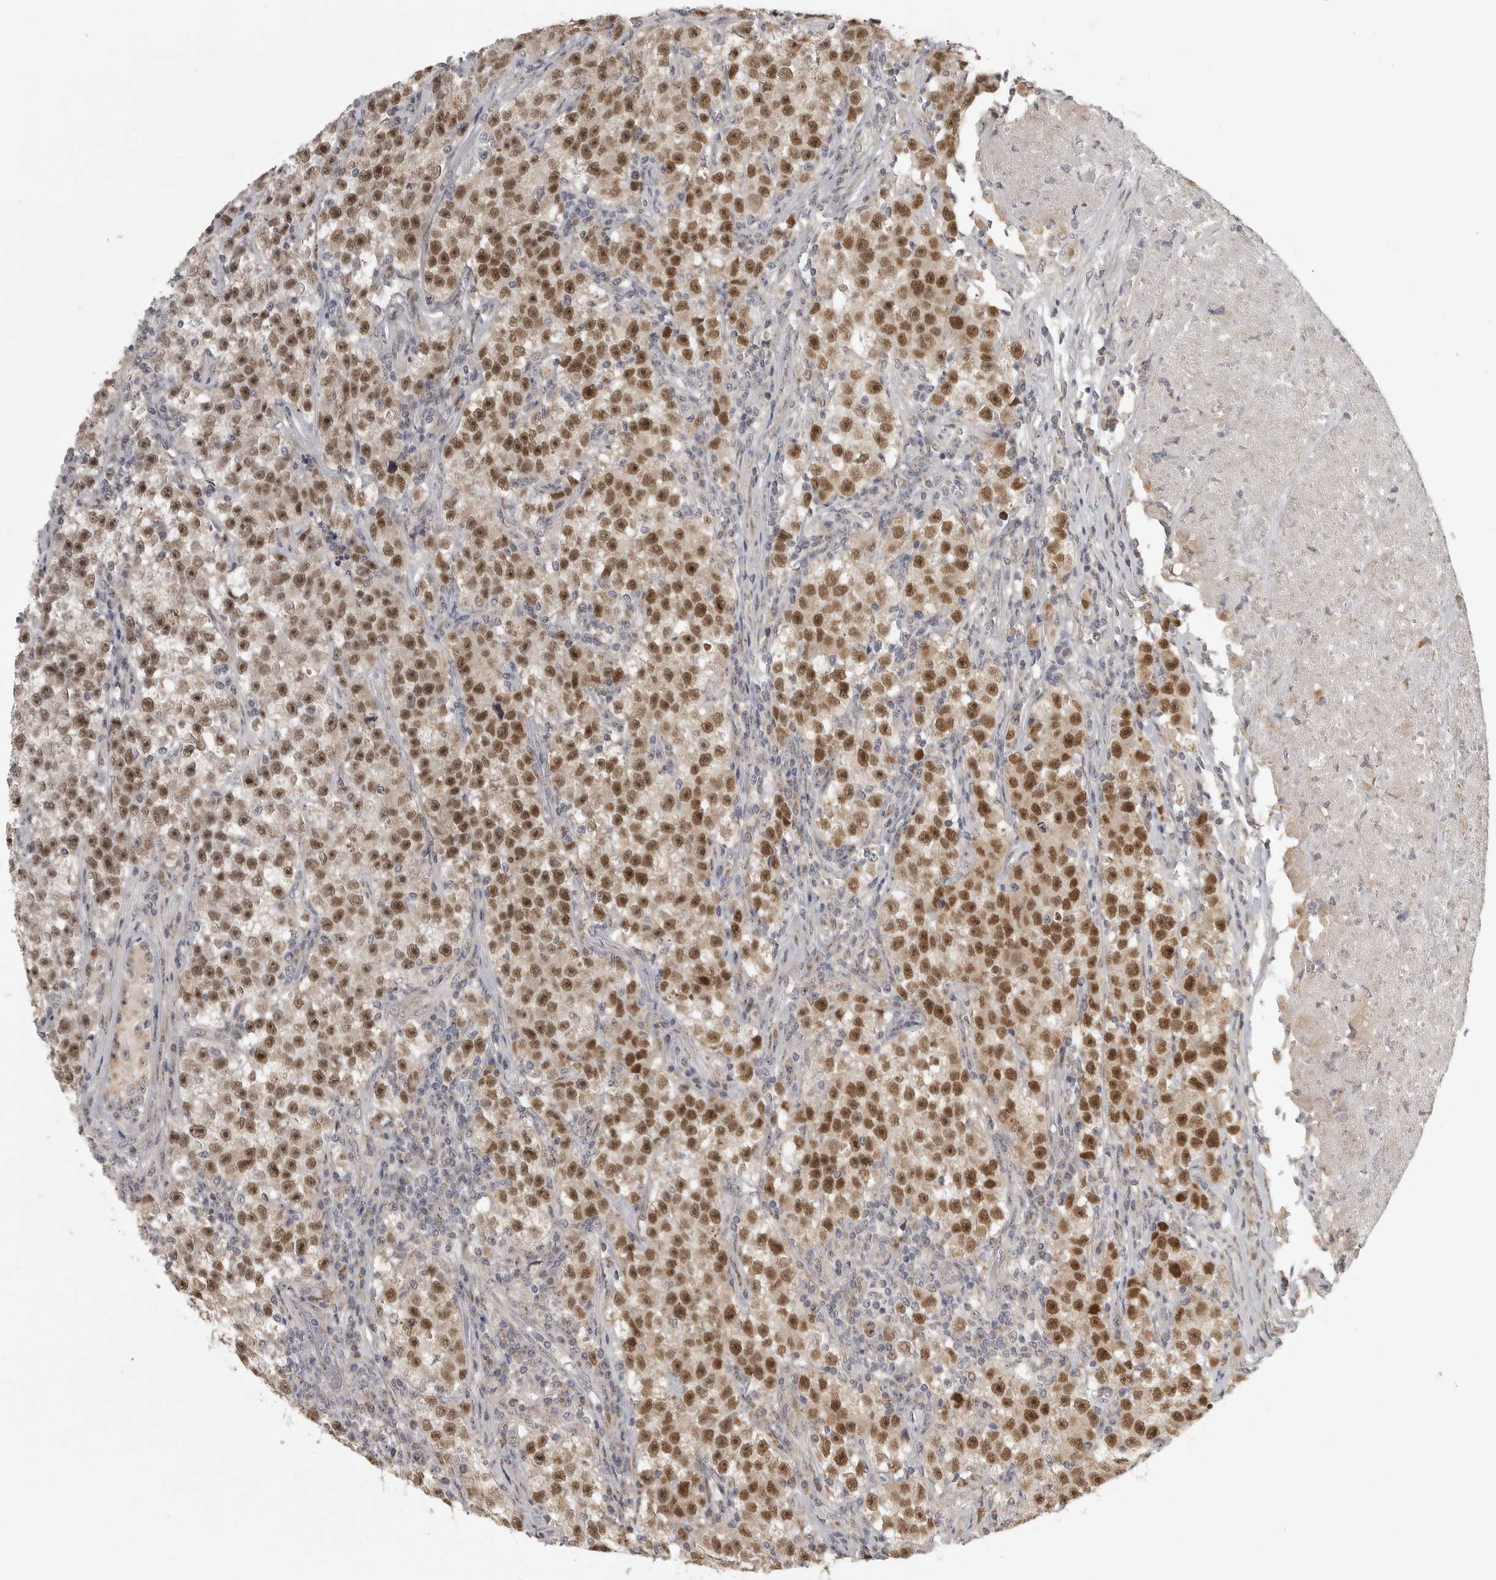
{"staining": {"intensity": "moderate", "quantity": ">75%", "location": "nuclear"}, "tissue": "testis cancer", "cell_type": "Tumor cells", "image_type": "cancer", "snomed": [{"axis": "morphology", "description": "Seminoma, NOS"}, {"axis": "topography", "description": "Testis"}], "caption": "IHC image of neoplastic tissue: human testis cancer stained using immunohistochemistry demonstrates medium levels of moderate protein expression localized specifically in the nuclear of tumor cells, appearing as a nuclear brown color.", "gene": "POLE2", "patient": {"sex": "male", "age": 22}}